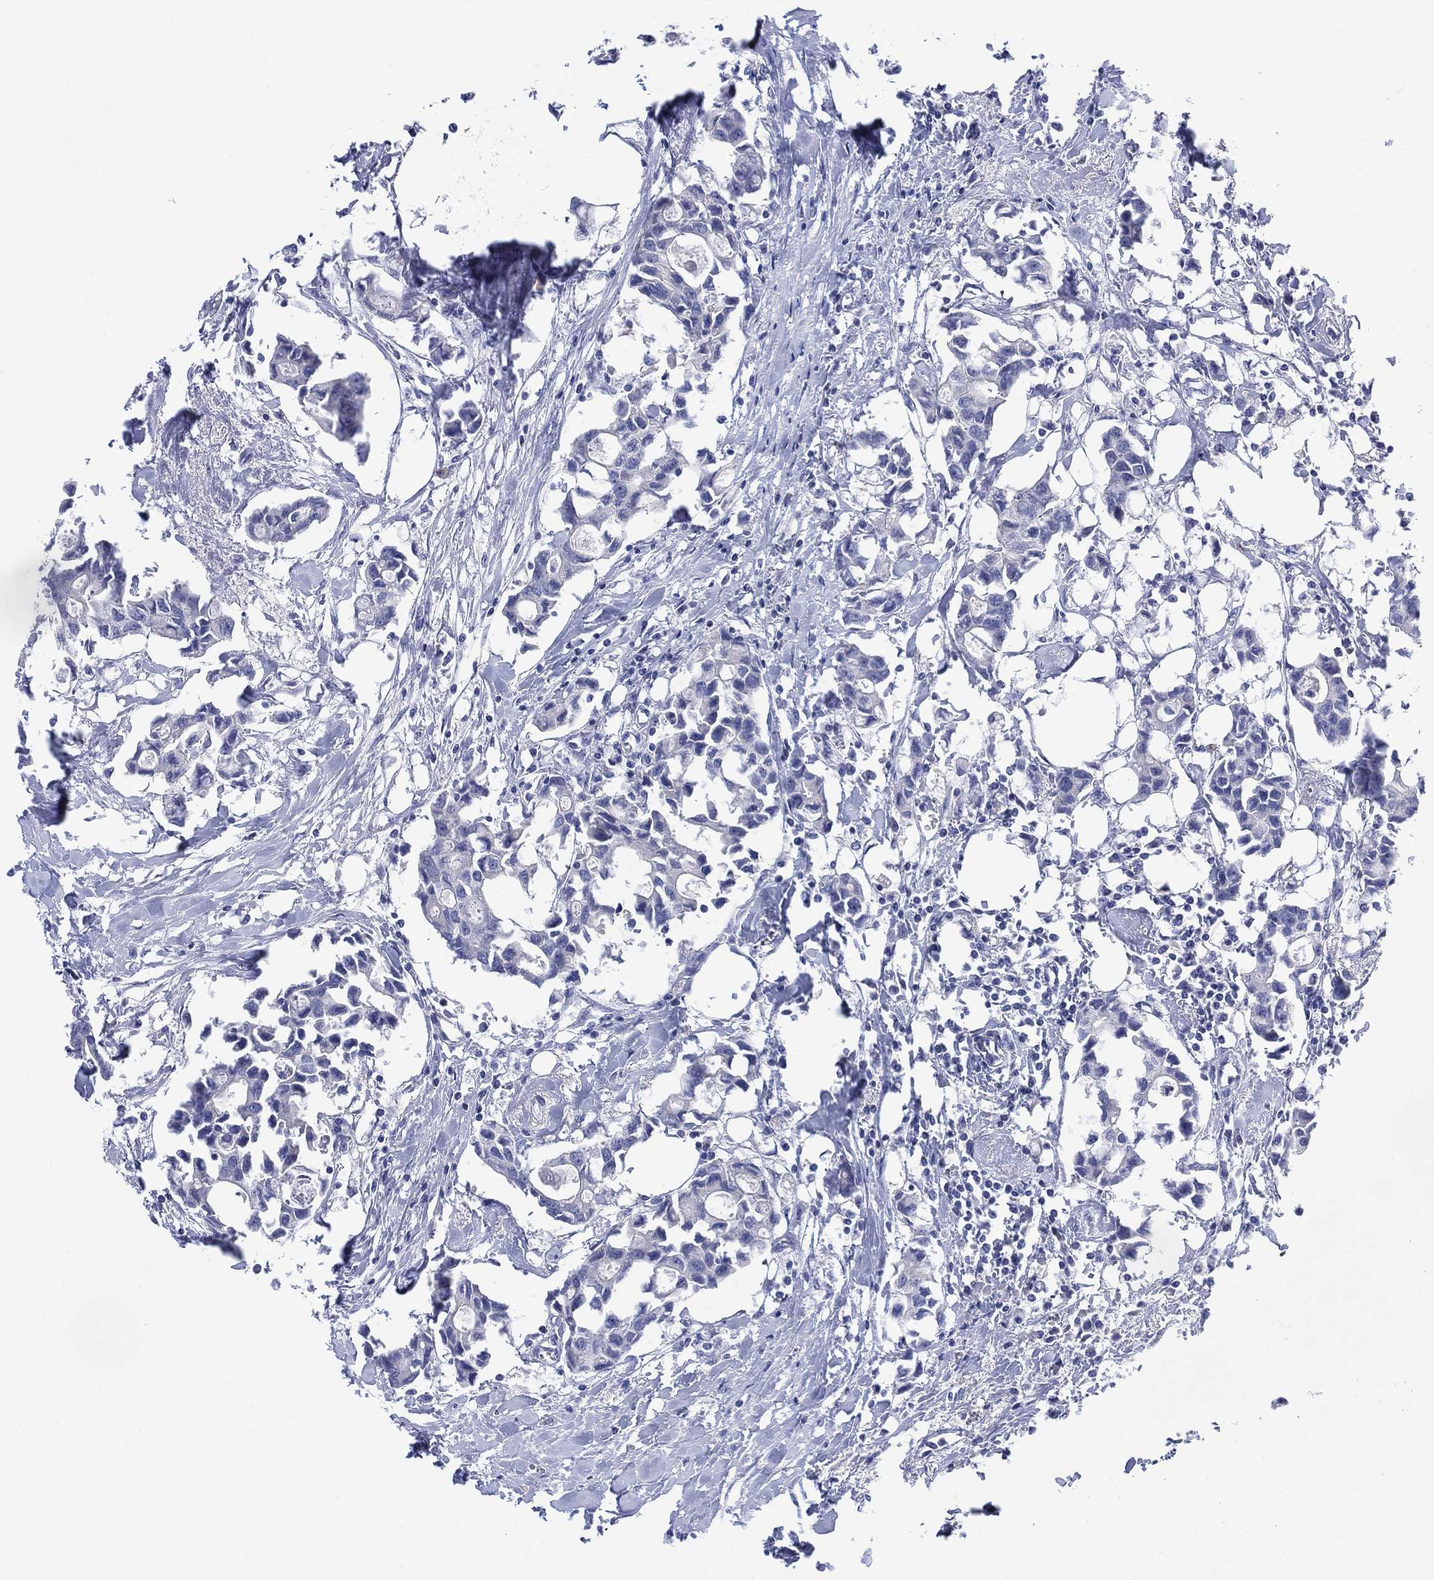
{"staining": {"intensity": "negative", "quantity": "none", "location": "none"}, "tissue": "breast cancer", "cell_type": "Tumor cells", "image_type": "cancer", "snomed": [{"axis": "morphology", "description": "Duct carcinoma"}, {"axis": "topography", "description": "Breast"}], "caption": "Immunohistochemical staining of breast invasive ductal carcinoma displays no significant expression in tumor cells.", "gene": "CHRNA3", "patient": {"sex": "female", "age": 83}}